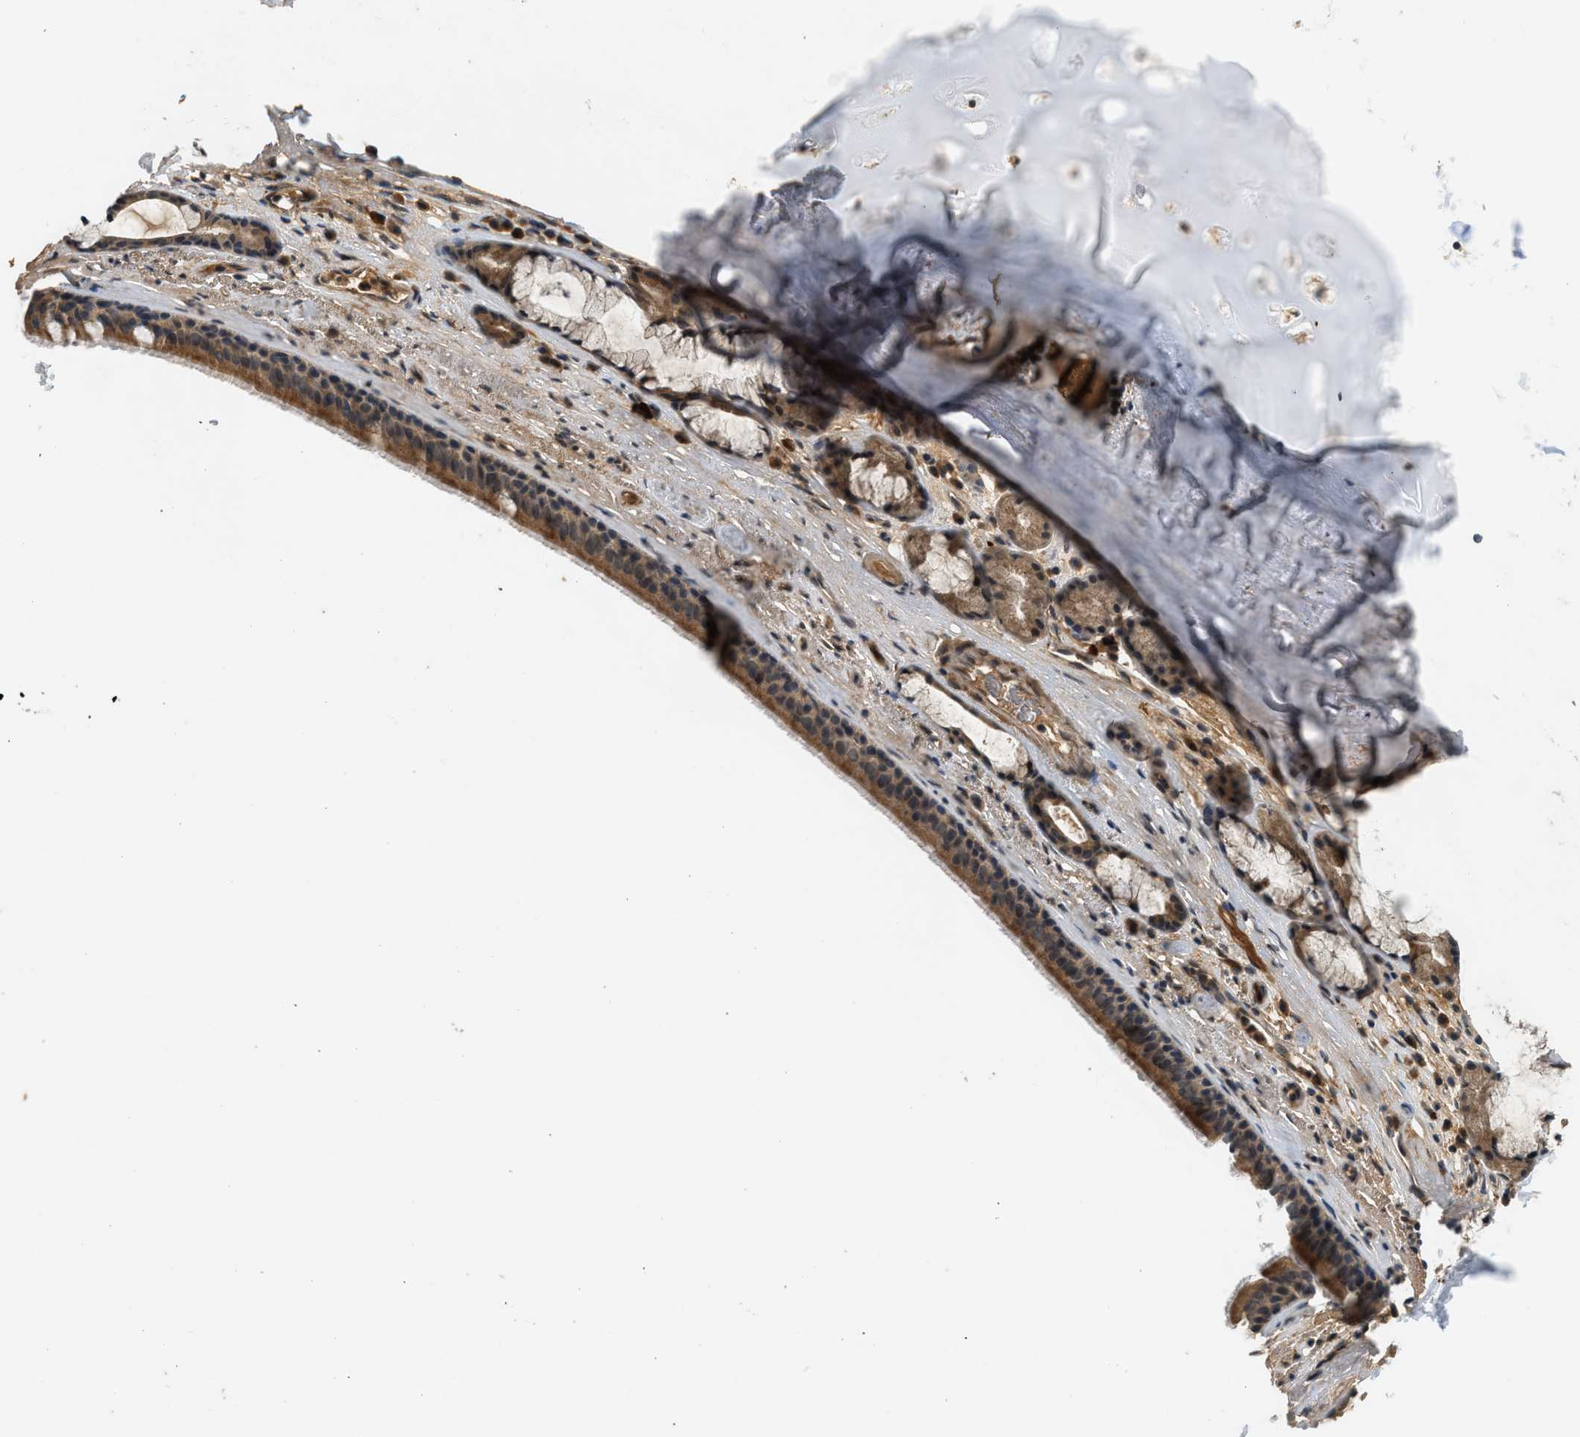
{"staining": {"intensity": "strong", "quantity": ">75%", "location": "cytoplasmic/membranous"}, "tissue": "bronchus", "cell_type": "Respiratory epithelial cells", "image_type": "normal", "snomed": [{"axis": "morphology", "description": "Normal tissue, NOS"}, {"axis": "topography", "description": "Cartilage tissue"}], "caption": "A high-resolution photomicrograph shows IHC staining of normal bronchus, which shows strong cytoplasmic/membranous staining in approximately >75% of respiratory epithelial cells.", "gene": "ADCY8", "patient": {"sex": "female", "age": 63}}